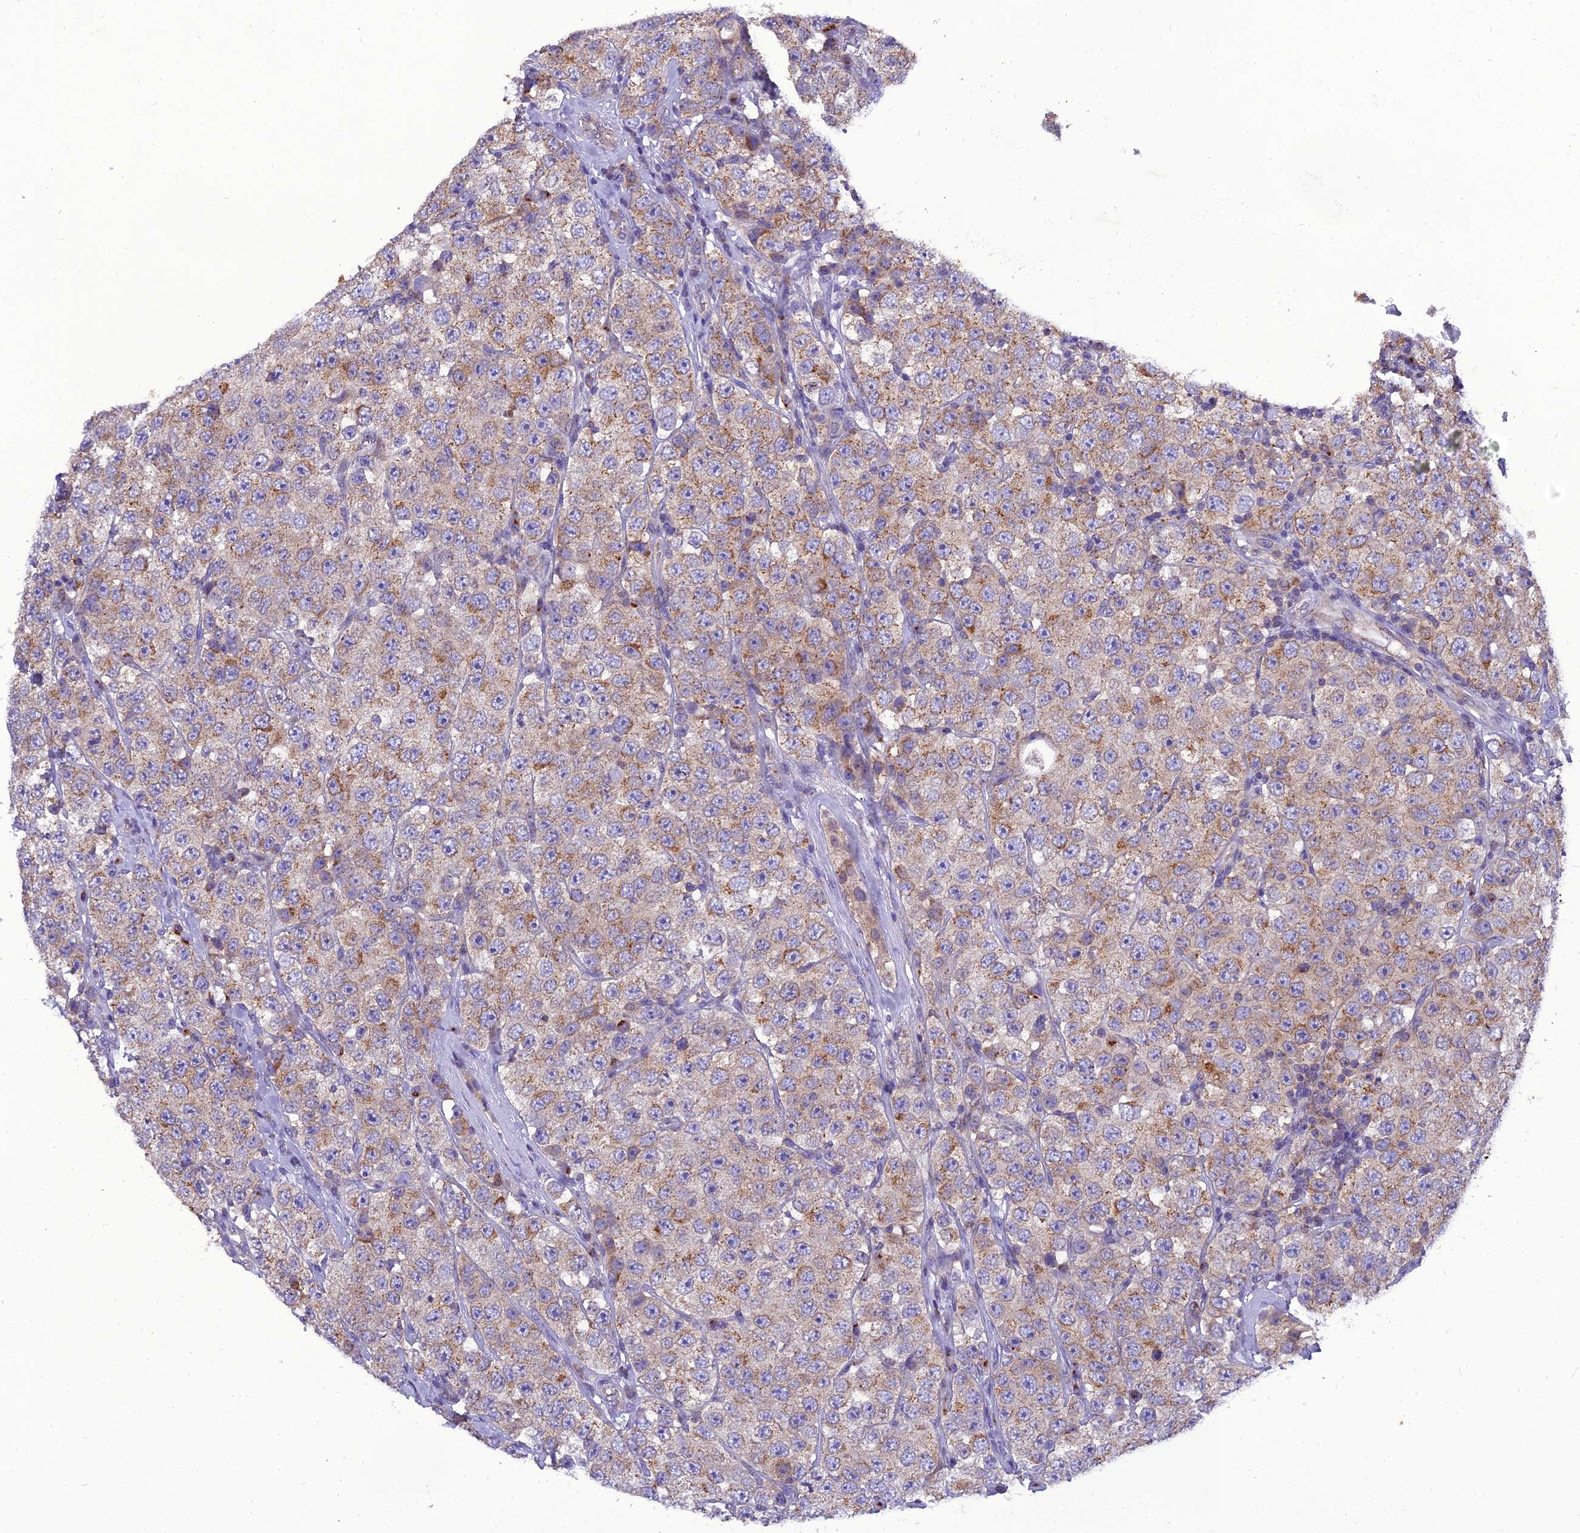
{"staining": {"intensity": "moderate", "quantity": "25%-75%", "location": "cytoplasmic/membranous"}, "tissue": "testis cancer", "cell_type": "Tumor cells", "image_type": "cancer", "snomed": [{"axis": "morphology", "description": "Seminoma, NOS"}, {"axis": "topography", "description": "Testis"}], "caption": "Testis cancer stained for a protein (brown) exhibits moderate cytoplasmic/membranous positive positivity in about 25%-75% of tumor cells.", "gene": "GOLPH3", "patient": {"sex": "male", "age": 28}}